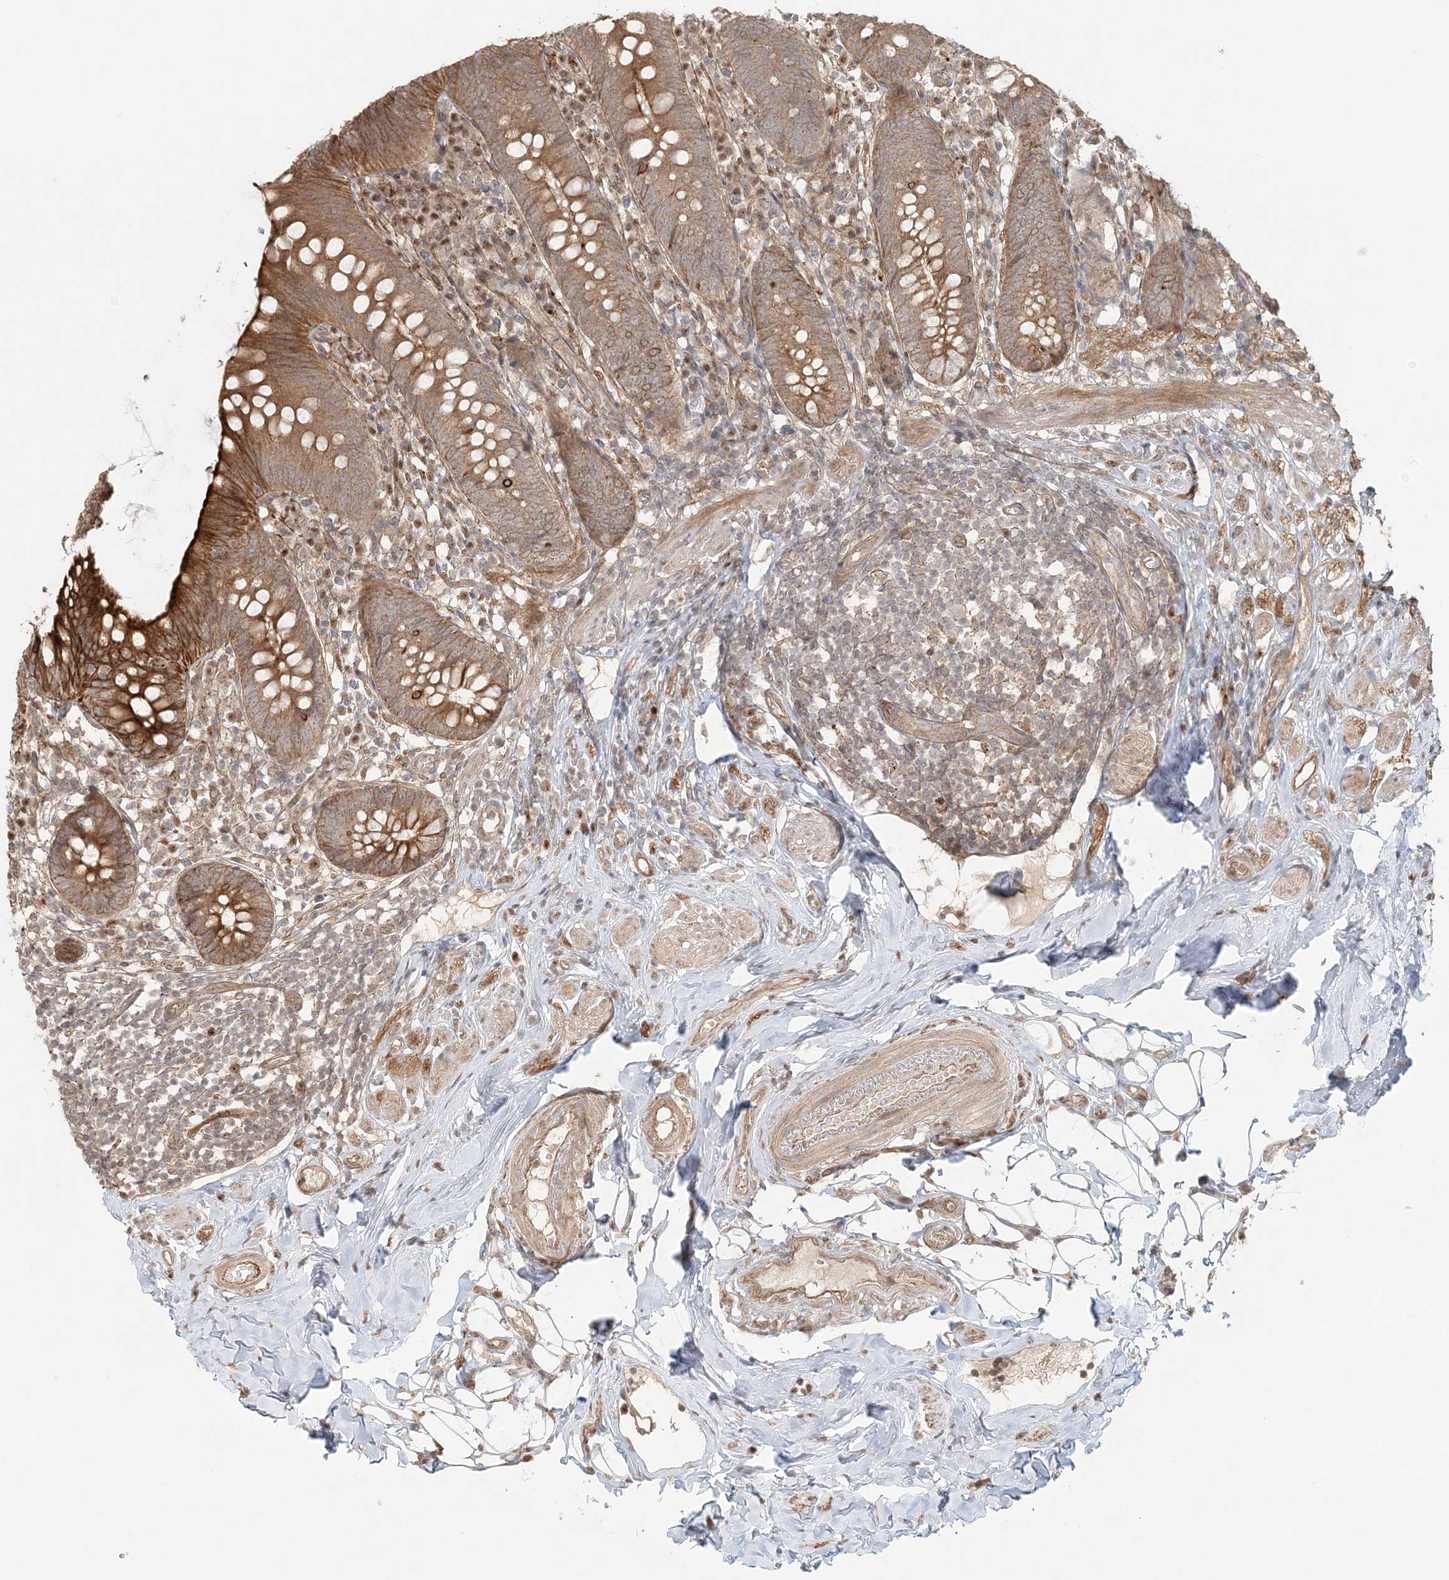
{"staining": {"intensity": "strong", "quantity": ">75%", "location": "cytoplasmic/membranous"}, "tissue": "appendix", "cell_type": "Glandular cells", "image_type": "normal", "snomed": [{"axis": "morphology", "description": "Normal tissue, NOS"}, {"axis": "topography", "description": "Appendix"}], "caption": "The photomicrograph exhibits staining of unremarkable appendix, revealing strong cytoplasmic/membranous protein expression (brown color) within glandular cells.", "gene": "KIAA0232", "patient": {"sex": "female", "age": 62}}